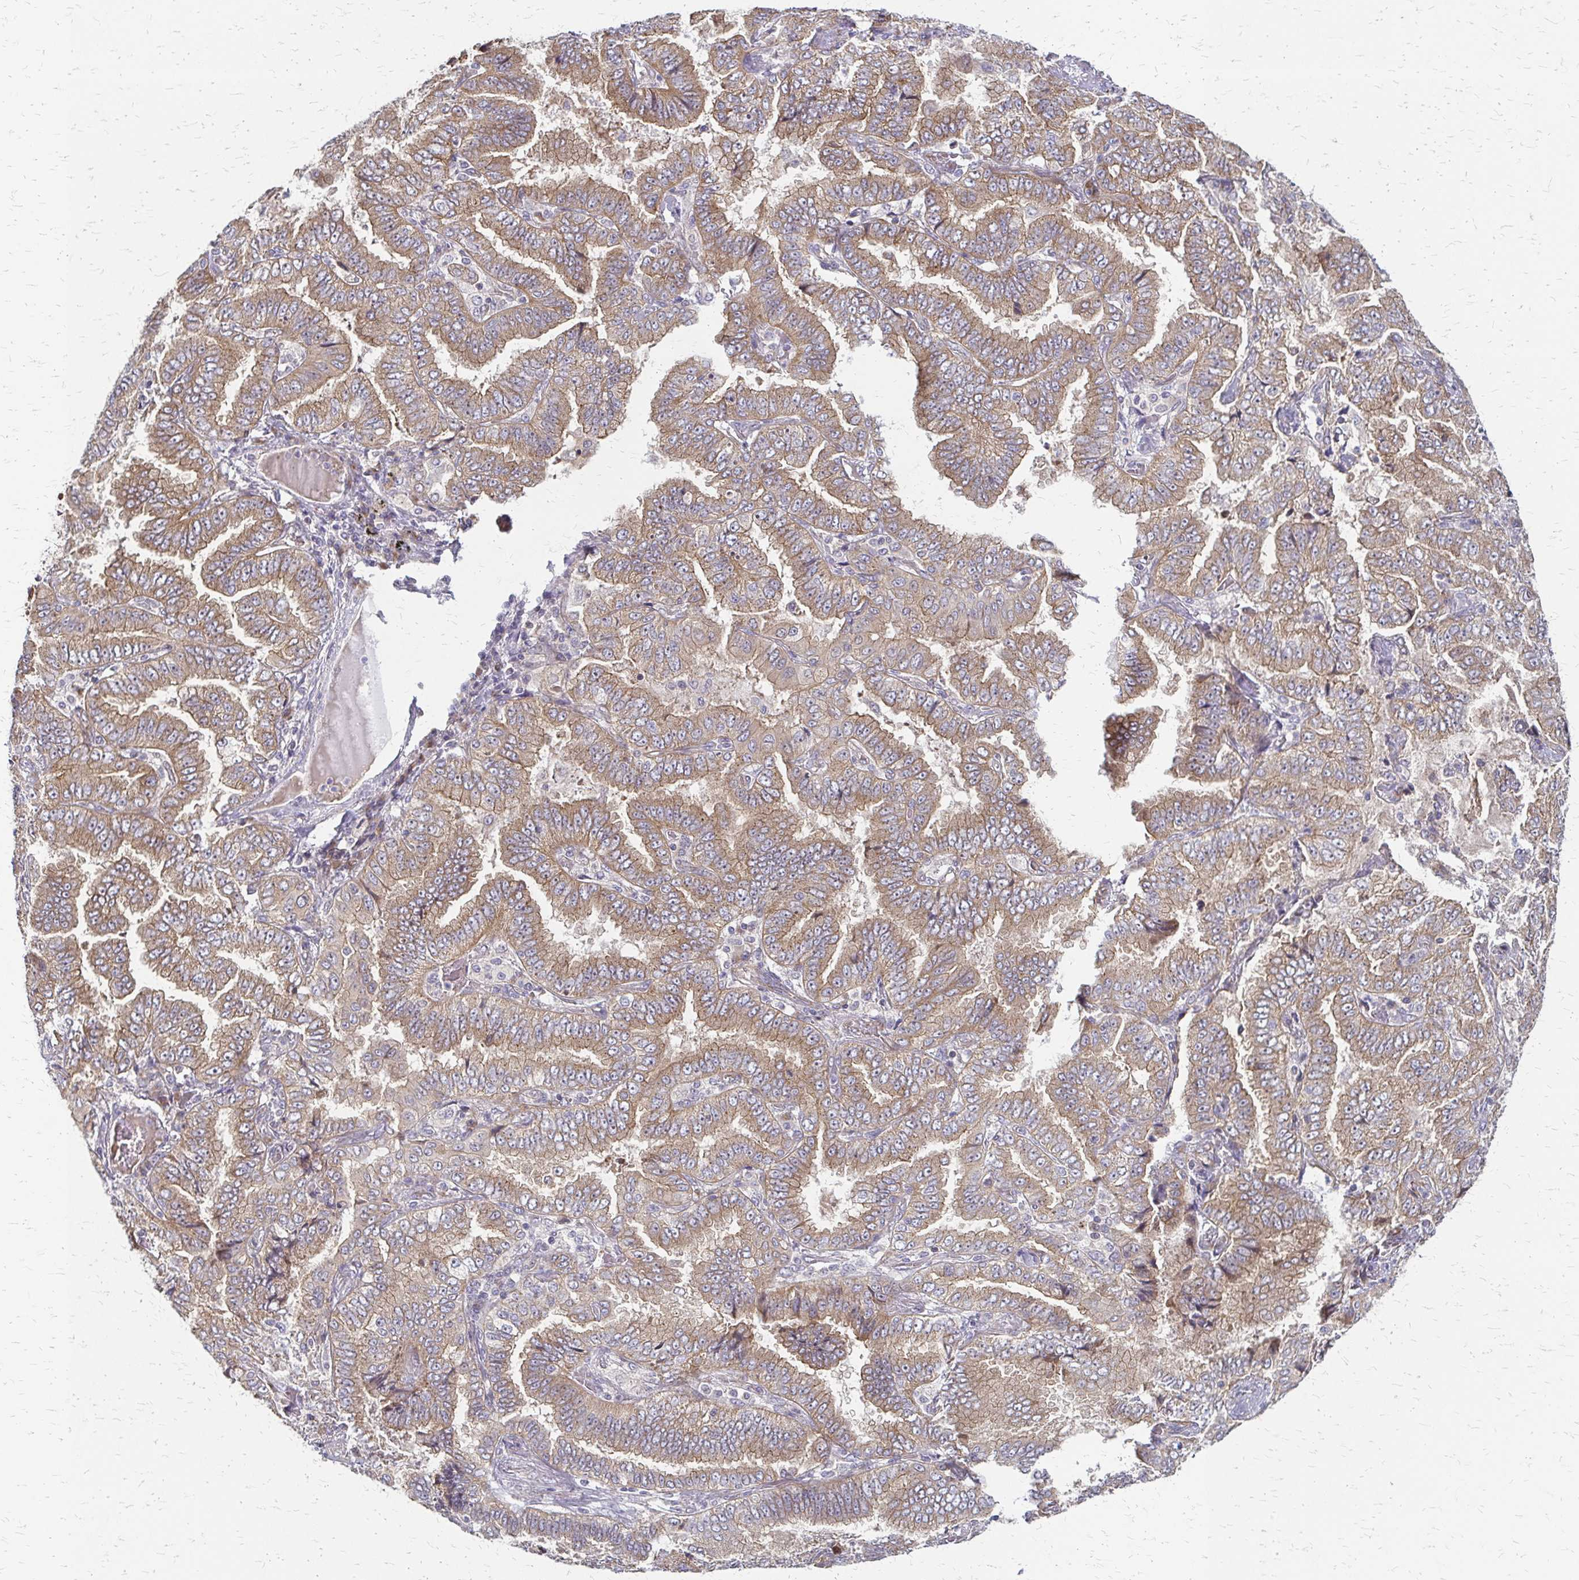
{"staining": {"intensity": "moderate", "quantity": ">75%", "location": "cytoplasmic/membranous"}, "tissue": "lung cancer", "cell_type": "Tumor cells", "image_type": "cancer", "snomed": [{"axis": "morphology", "description": "Aneuploidy"}, {"axis": "morphology", "description": "Adenocarcinoma, NOS"}, {"axis": "morphology", "description": "Adenocarcinoma, metastatic, NOS"}, {"axis": "topography", "description": "Lymph node"}, {"axis": "topography", "description": "Lung"}], "caption": "A brown stain shows moderate cytoplasmic/membranous expression of a protein in lung cancer (adenocarcinoma) tumor cells.", "gene": "ZNF383", "patient": {"sex": "female", "age": 48}}